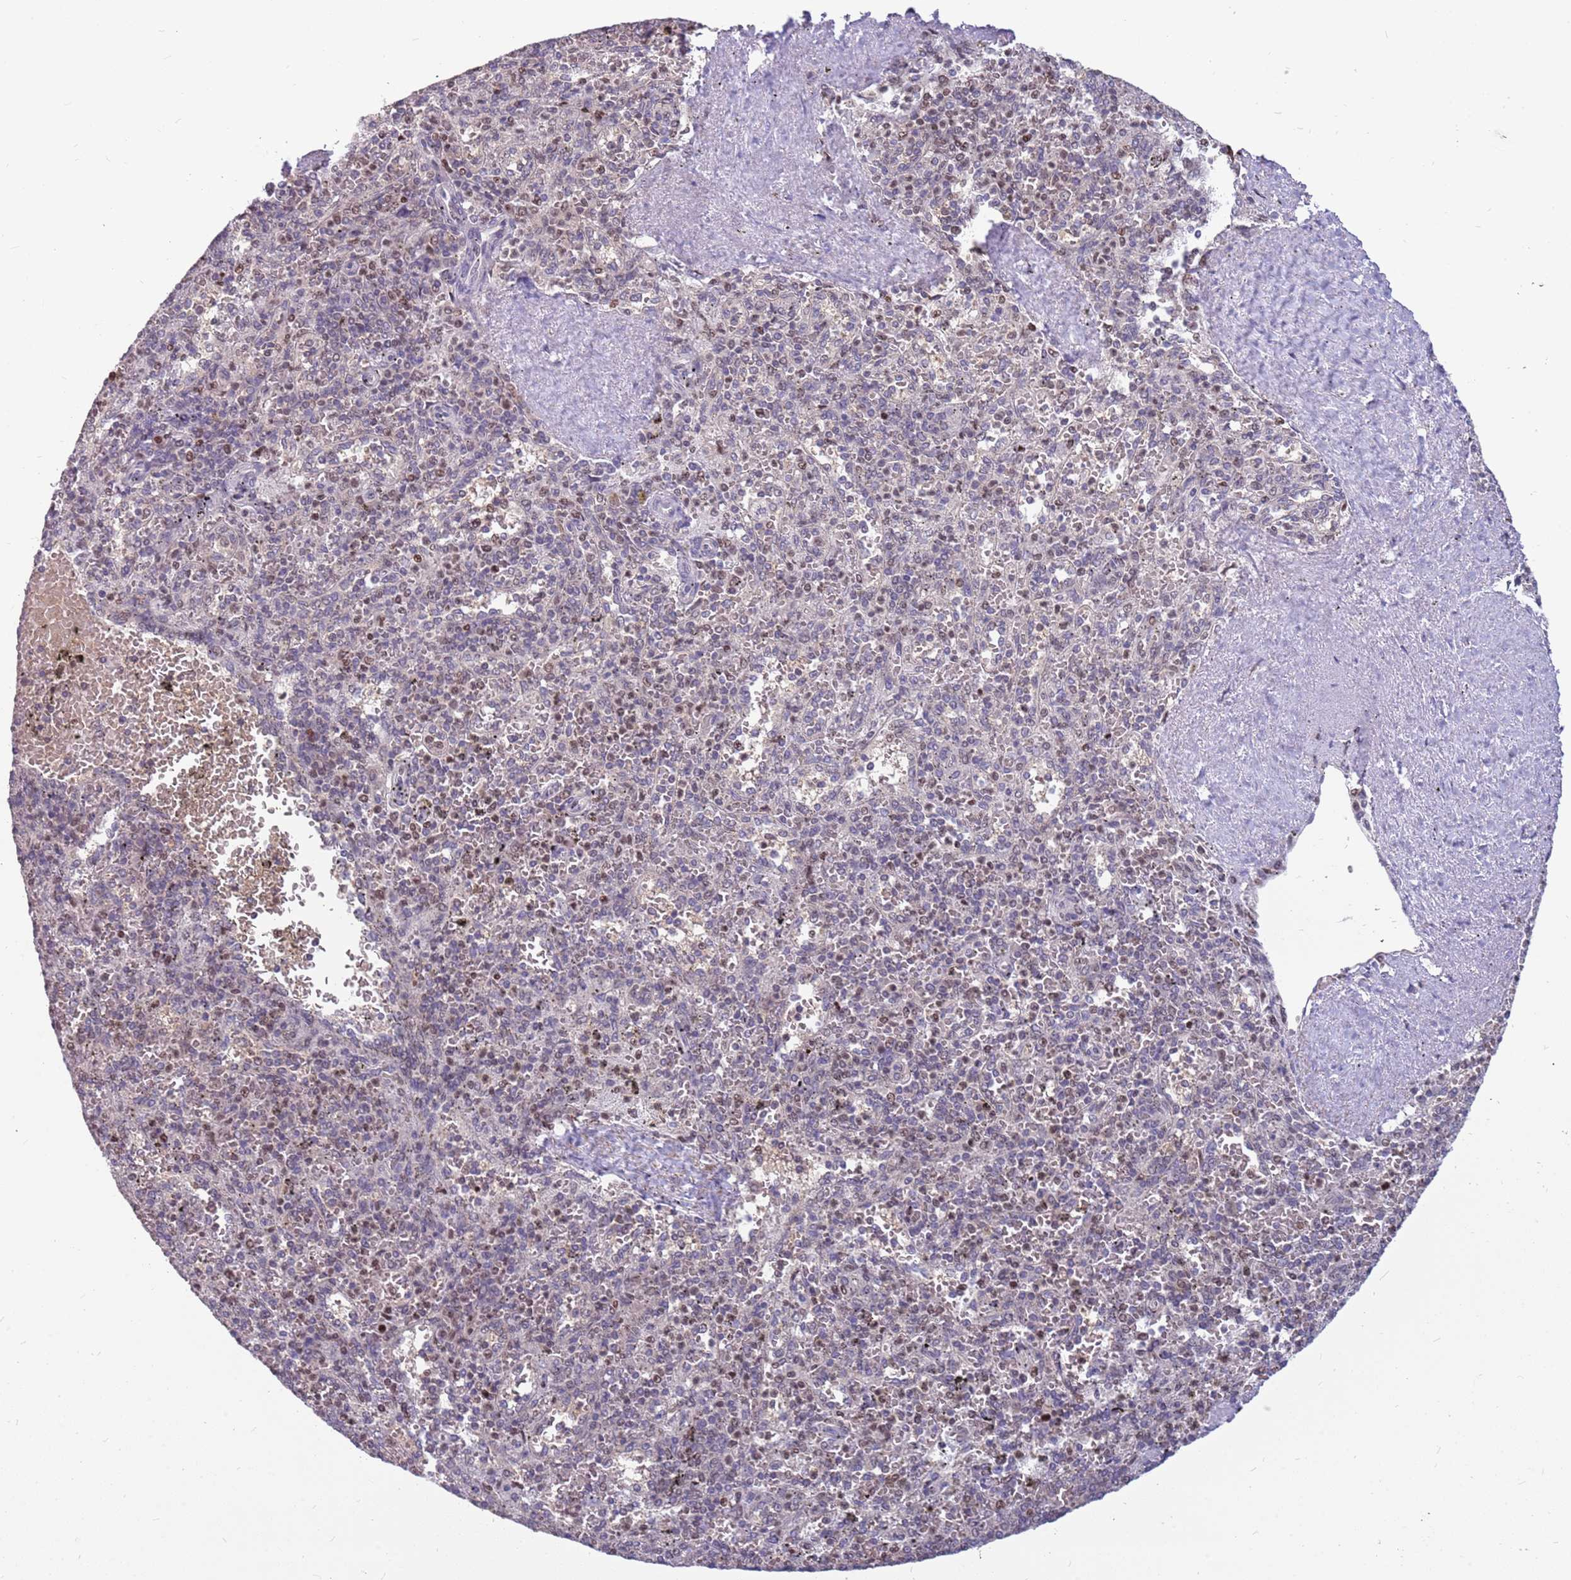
{"staining": {"intensity": "moderate", "quantity": "25%-75%", "location": "nuclear"}, "tissue": "spleen", "cell_type": "Cells in red pulp", "image_type": "normal", "snomed": [{"axis": "morphology", "description": "Normal tissue, NOS"}, {"axis": "topography", "description": "Spleen"}], "caption": "IHC micrograph of unremarkable spleen stained for a protein (brown), which displays medium levels of moderate nuclear staining in about 25%-75% of cells in red pulp.", "gene": "ARHGEF35", "patient": {"sex": "male", "age": 82}}